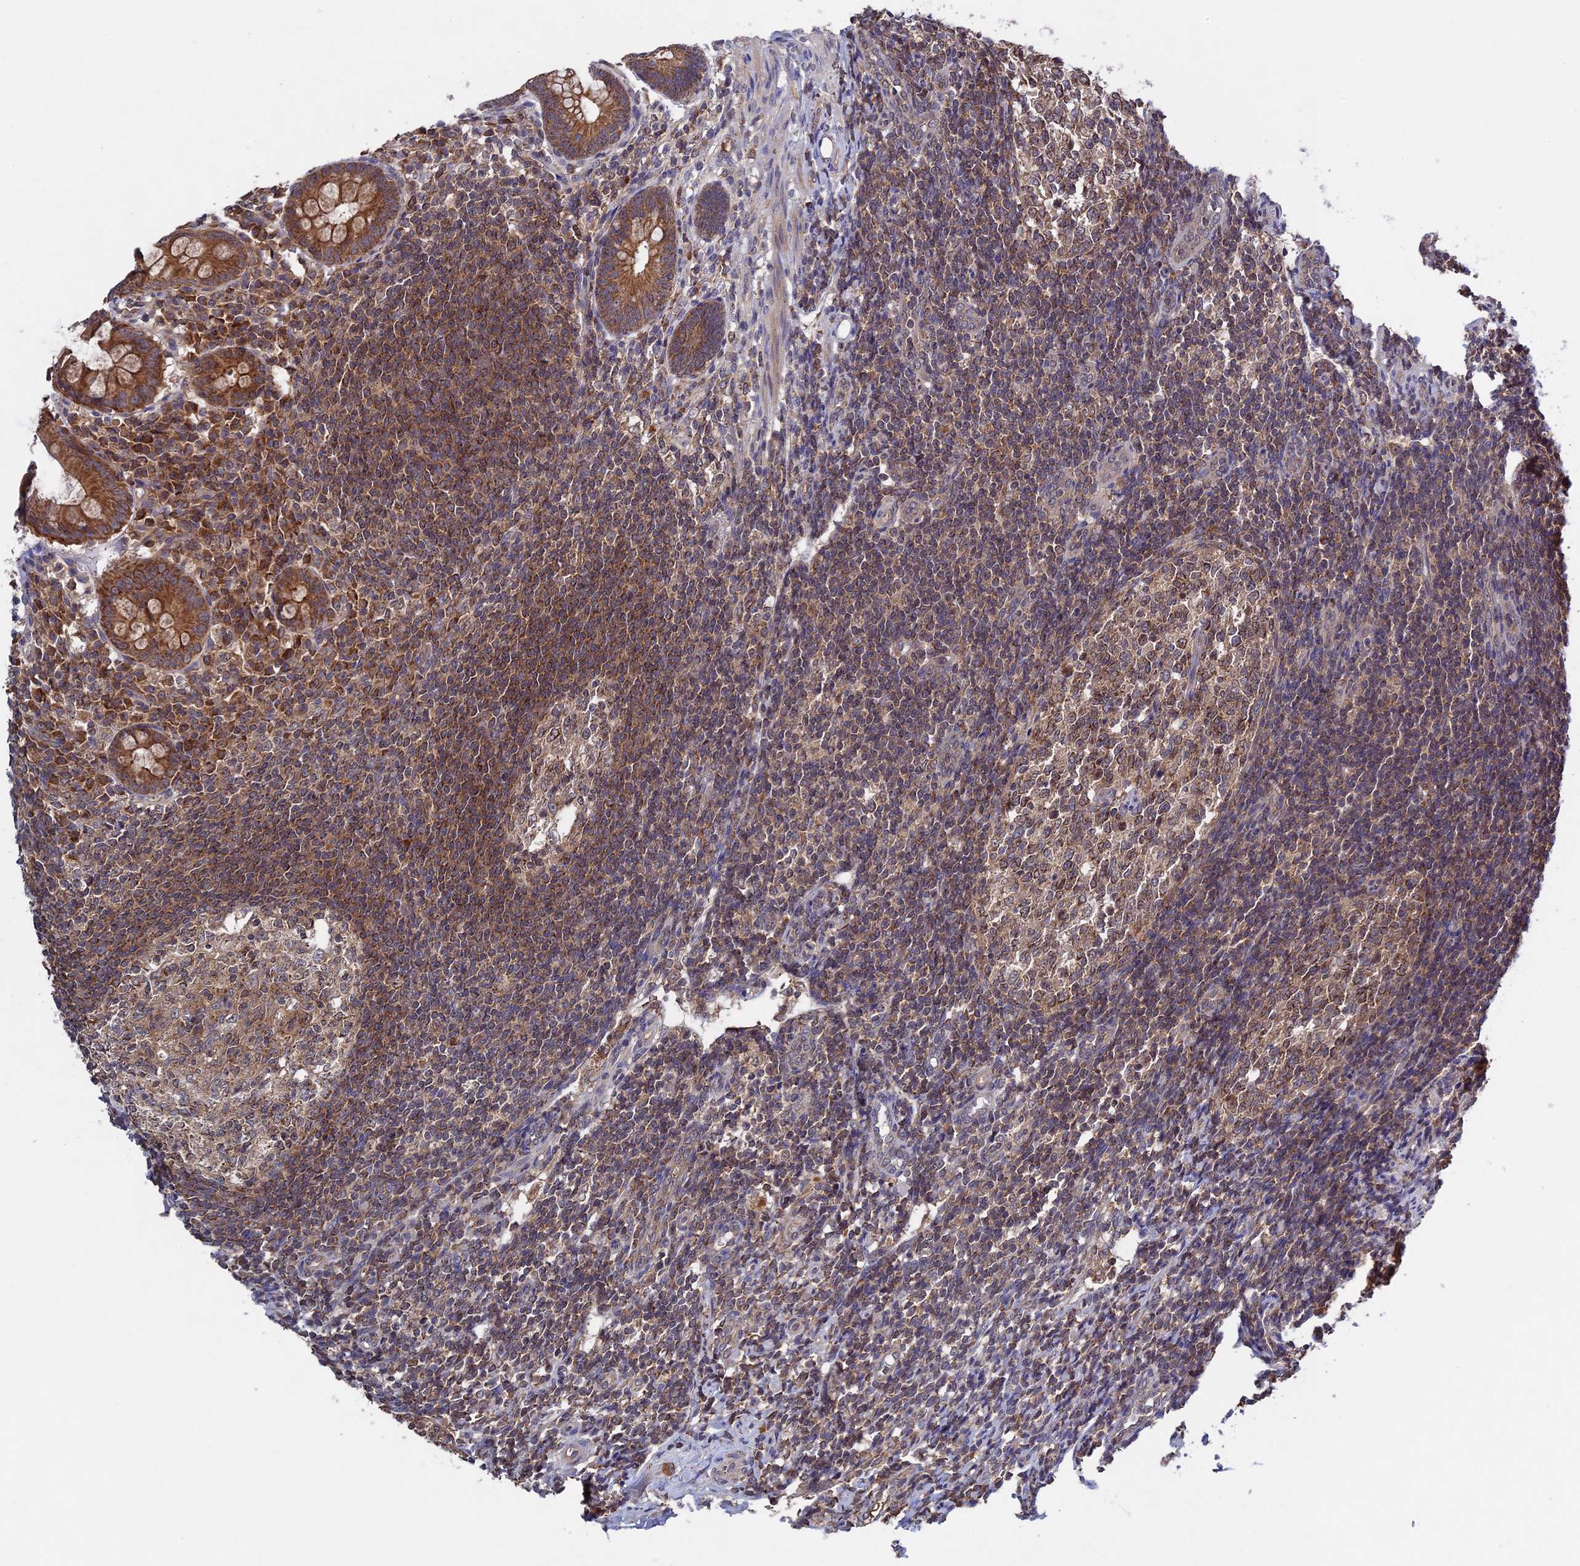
{"staining": {"intensity": "moderate", "quantity": ">75%", "location": "cytoplasmic/membranous"}, "tissue": "appendix", "cell_type": "Glandular cells", "image_type": "normal", "snomed": [{"axis": "morphology", "description": "Normal tissue, NOS"}, {"axis": "topography", "description": "Appendix"}], "caption": "IHC micrograph of unremarkable human appendix stained for a protein (brown), which demonstrates medium levels of moderate cytoplasmic/membranous positivity in about >75% of glandular cells.", "gene": "RAB15", "patient": {"sex": "female", "age": 33}}